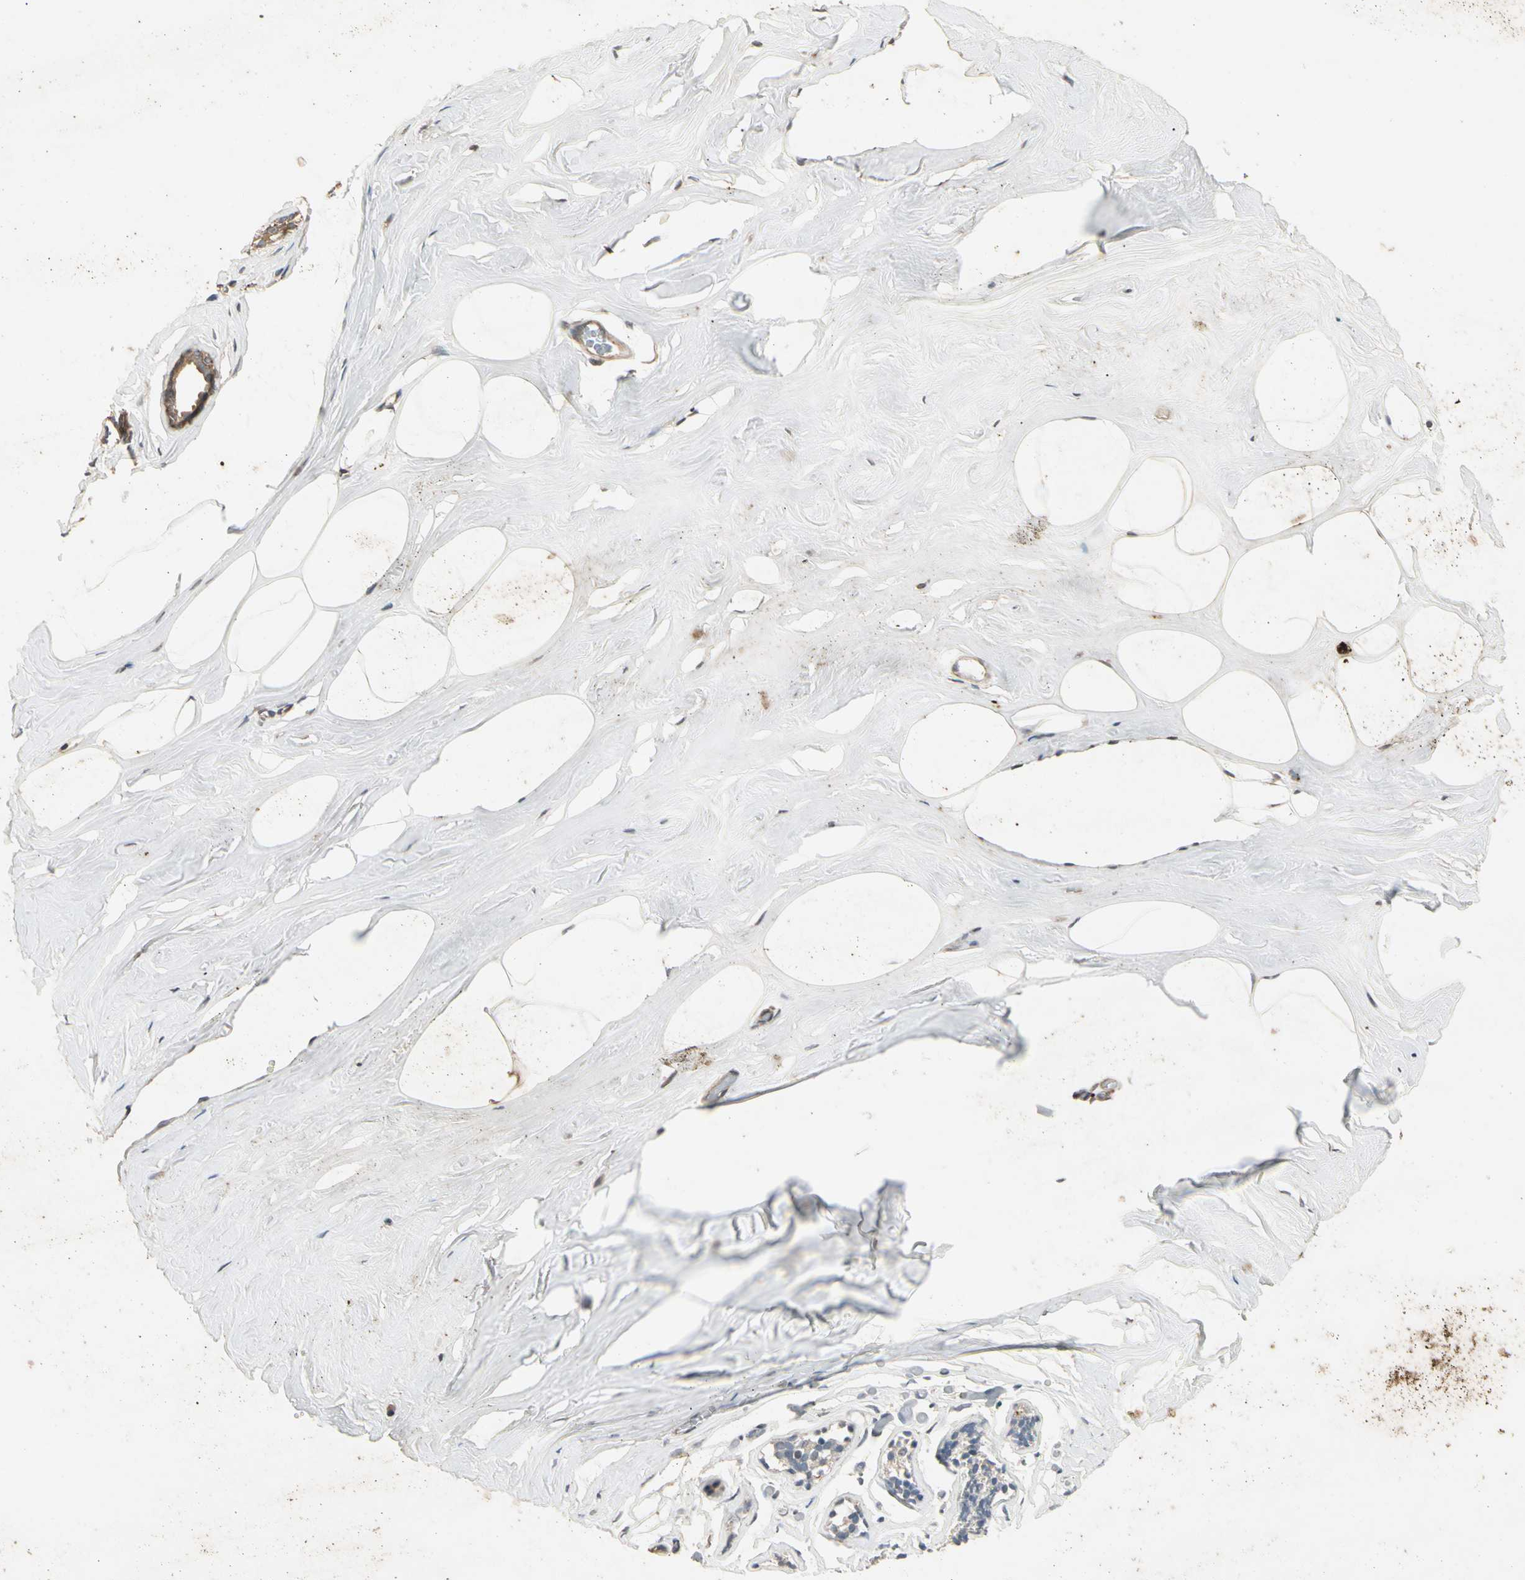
{"staining": {"intensity": "weak", "quantity": "<25%", "location": "cytoplasmic/membranous"}, "tissue": "breast", "cell_type": "Adipocytes", "image_type": "normal", "snomed": [{"axis": "morphology", "description": "Normal tissue, NOS"}, {"axis": "morphology", "description": "Fibrosis, NOS"}, {"axis": "topography", "description": "Breast"}], "caption": "Immunohistochemistry of normal human breast shows no expression in adipocytes. (DAB immunohistochemistry (IHC) visualized using brightfield microscopy, high magnification).", "gene": "ROCK2", "patient": {"sex": "female", "age": 39}}